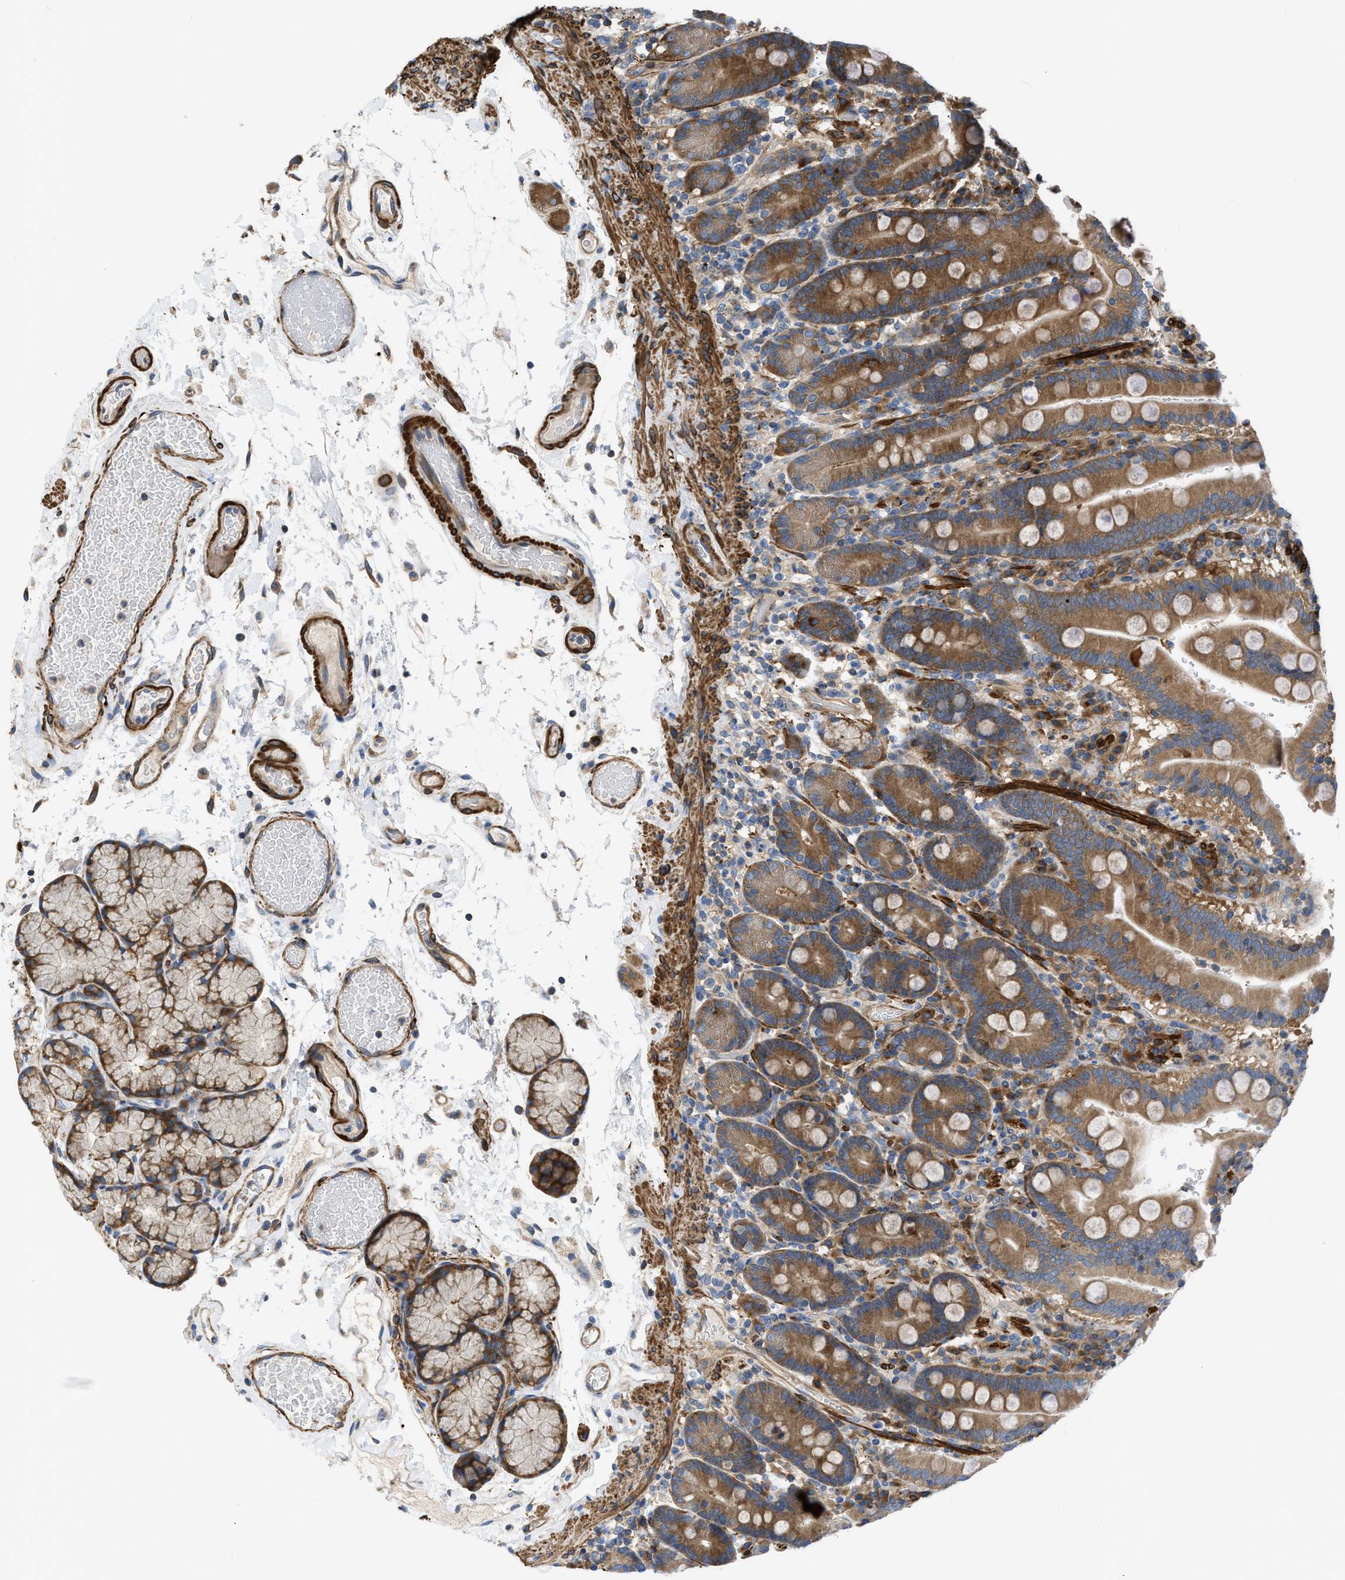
{"staining": {"intensity": "moderate", "quantity": ">75%", "location": "cytoplasmic/membranous"}, "tissue": "duodenum", "cell_type": "Glandular cells", "image_type": "normal", "snomed": [{"axis": "morphology", "description": "Normal tissue, NOS"}, {"axis": "topography", "description": "Small intestine, NOS"}], "caption": "IHC of normal human duodenum exhibits medium levels of moderate cytoplasmic/membranous positivity in about >75% of glandular cells. (Brightfield microscopy of DAB IHC at high magnification).", "gene": "CHKB", "patient": {"sex": "female", "age": 71}}